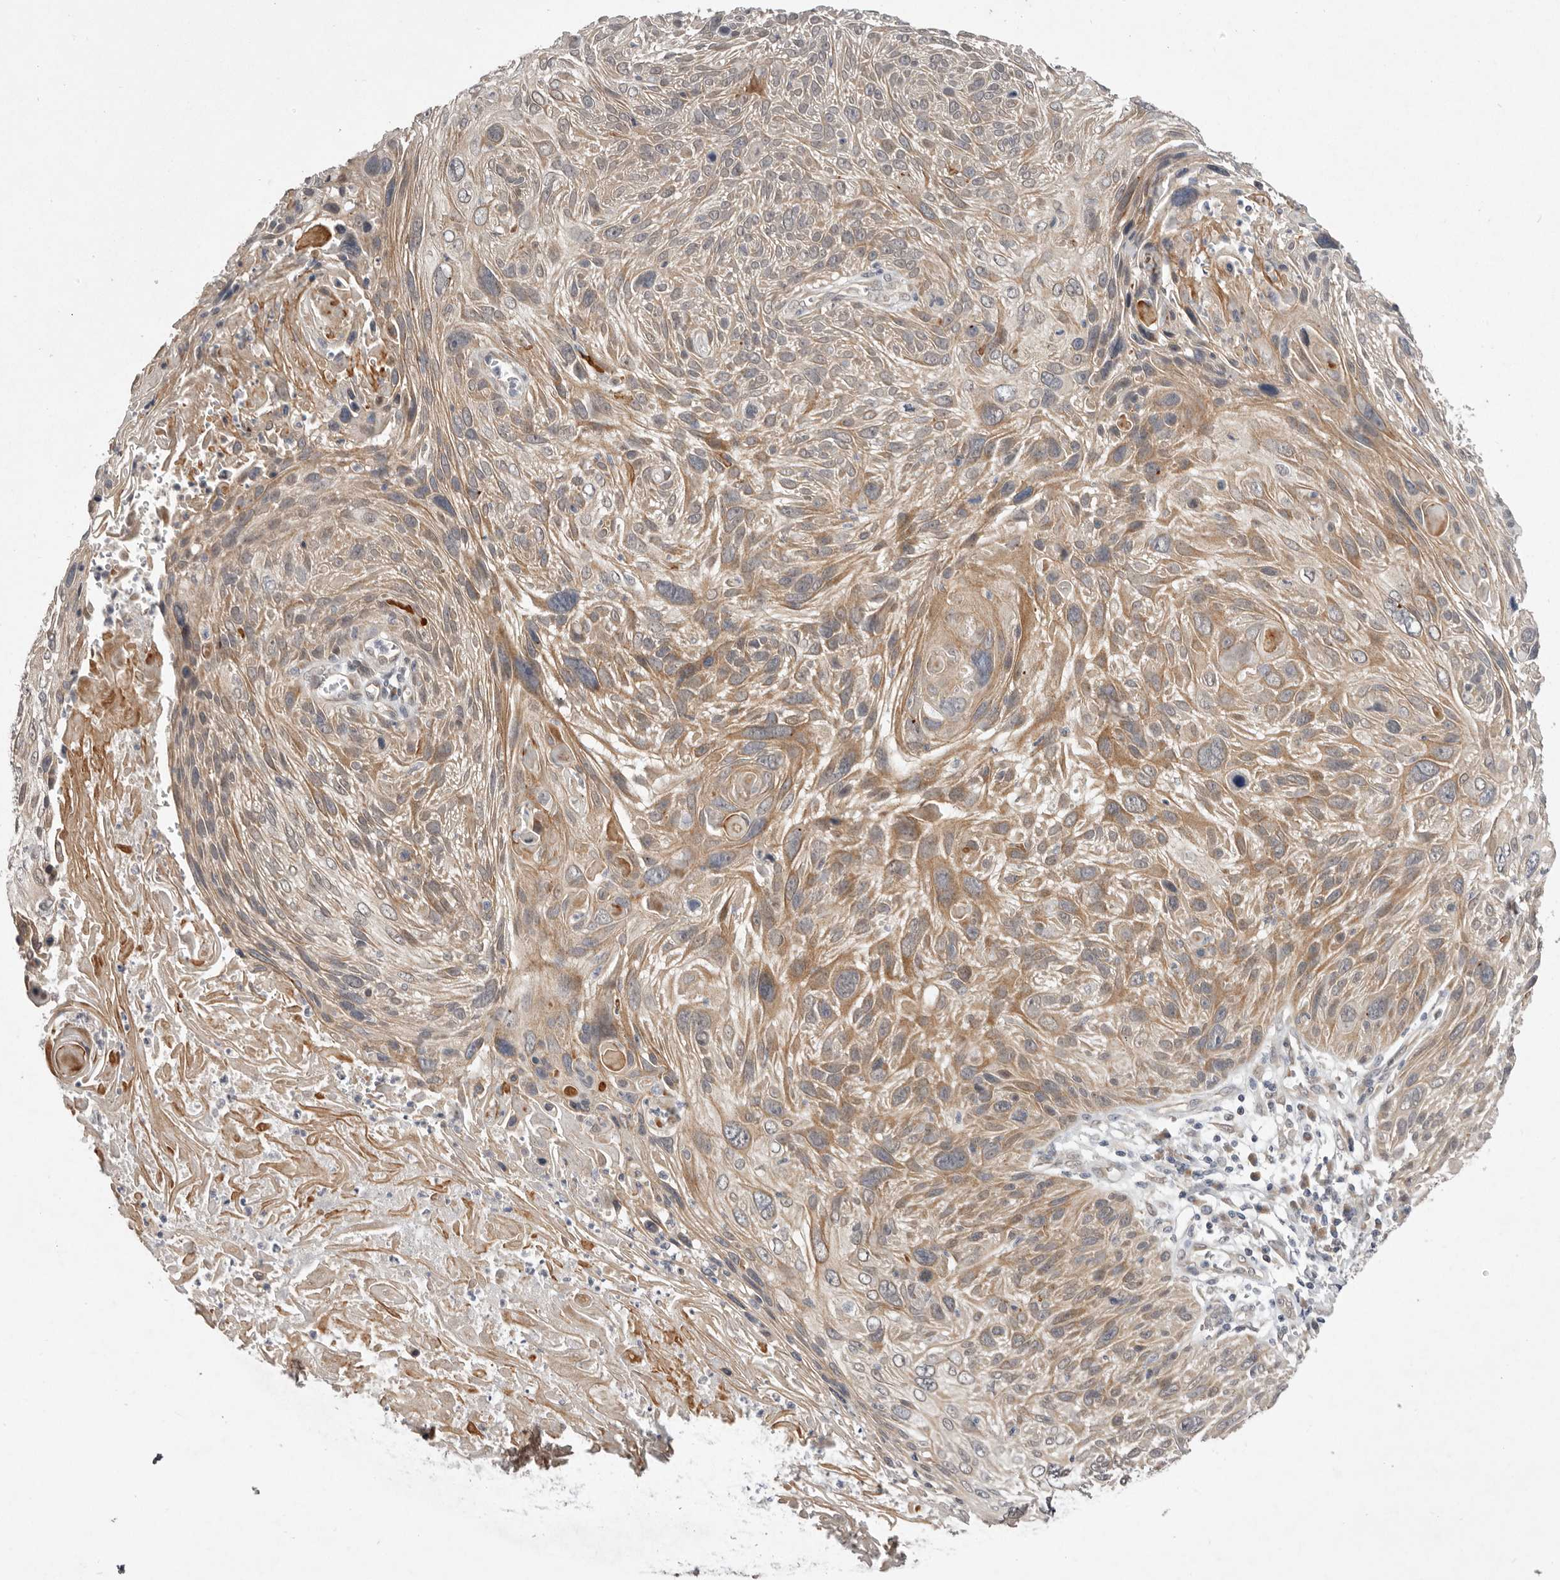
{"staining": {"intensity": "moderate", "quantity": "25%-75%", "location": "cytoplasmic/membranous,nuclear"}, "tissue": "cervical cancer", "cell_type": "Tumor cells", "image_type": "cancer", "snomed": [{"axis": "morphology", "description": "Squamous cell carcinoma, NOS"}, {"axis": "topography", "description": "Cervix"}], "caption": "DAB (3,3'-diaminobenzidine) immunohistochemical staining of squamous cell carcinoma (cervical) demonstrates moderate cytoplasmic/membranous and nuclear protein expression in about 25%-75% of tumor cells.", "gene": "NSUN4", "patient": {"sex": "female", "age": 51}}